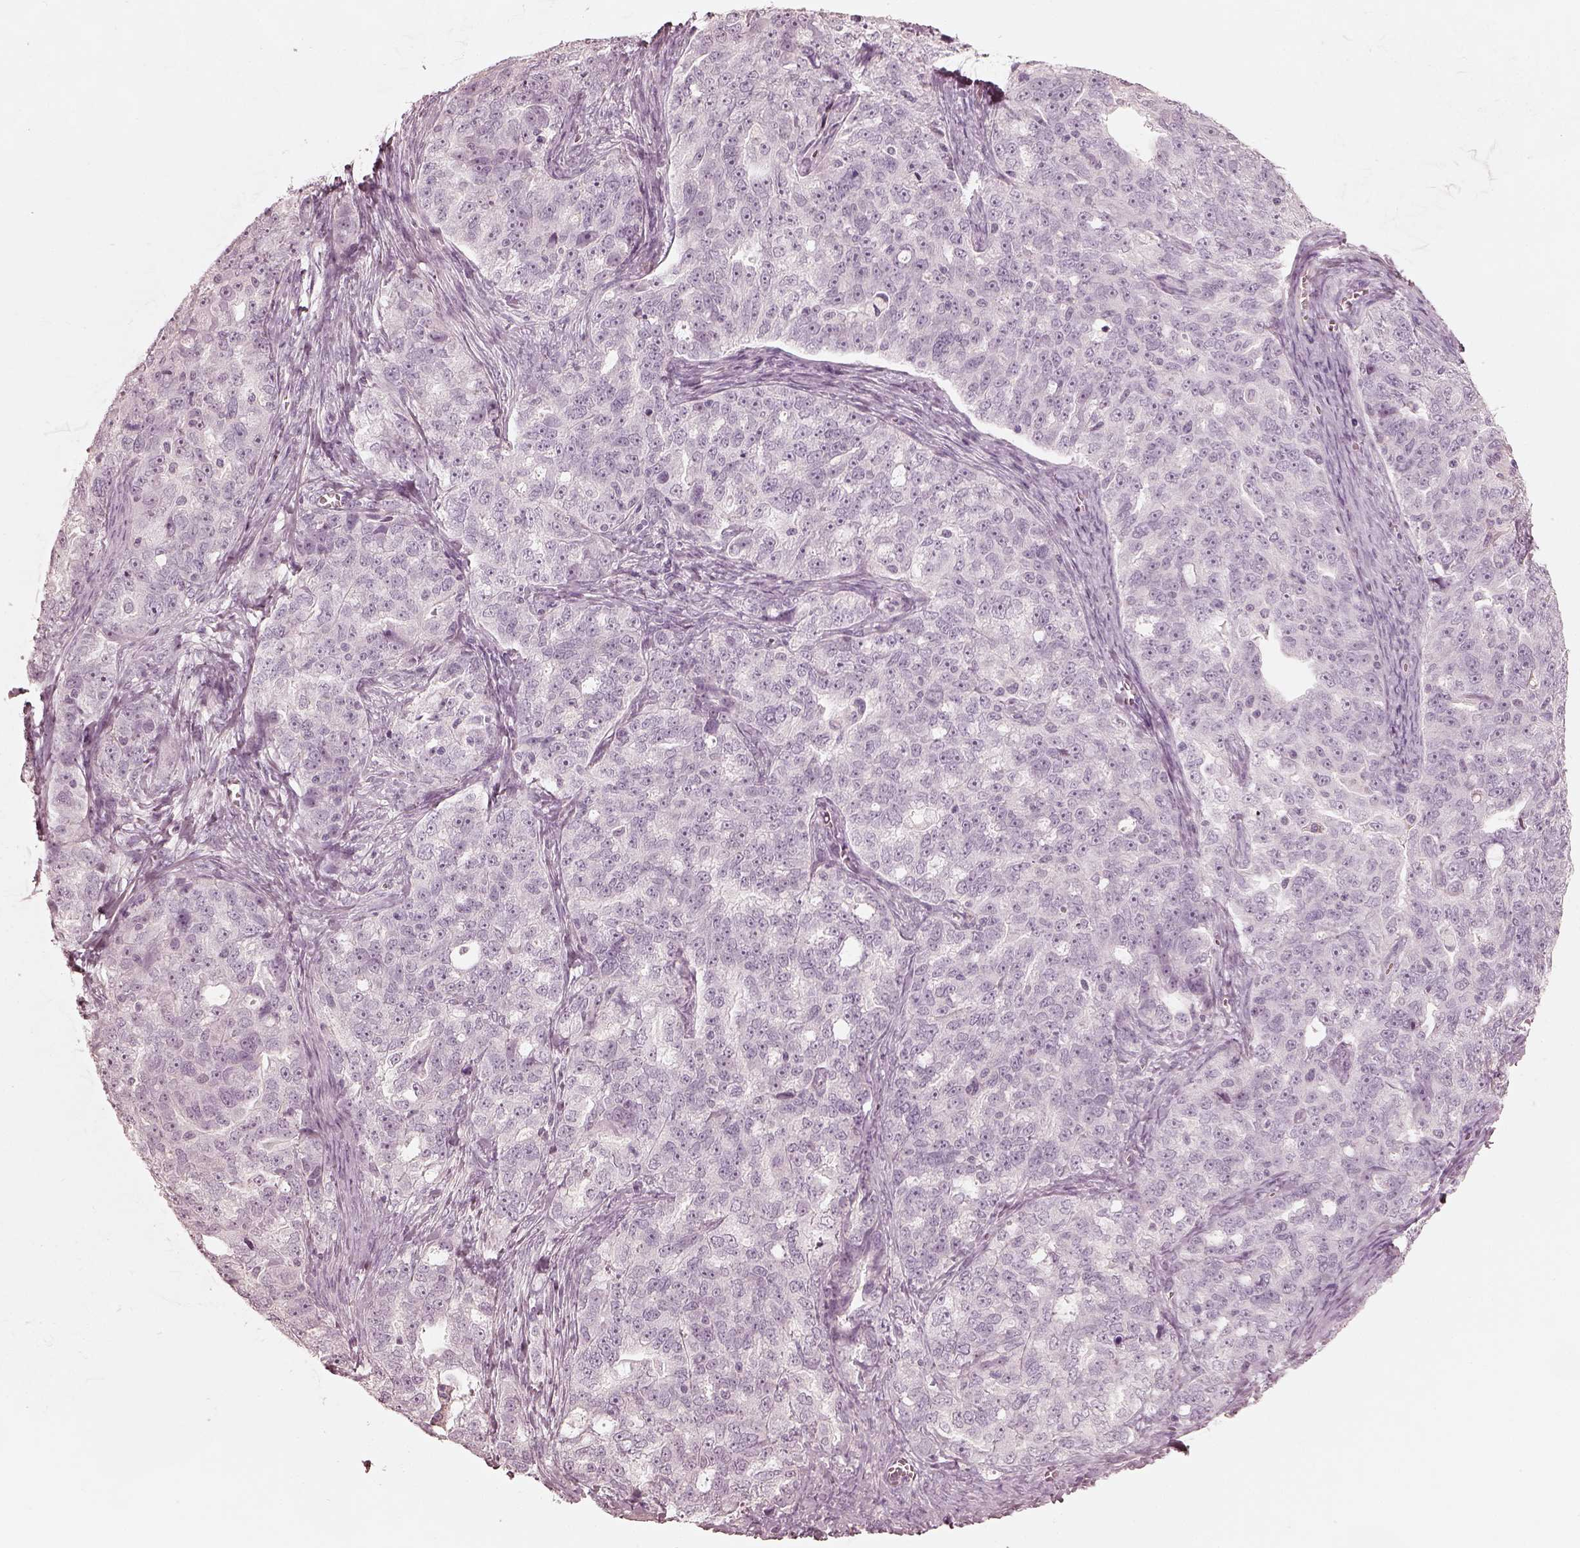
{"staining": {"intensity": "negative", "quantity": "none", "location": "none"}, "tissue": "ovarian cancer", "cell_type": "Tumor cells", "image_type": "cancer", "snomed": [{"axis": "morphology", "description": "Cystadenocarcinoma, serous, NOS"}, {"axis": "topography", "description": "Ovary"}], "caption": "IHC of ovarian cancer reveals no staining in tumor cells.", "gene": "ADRB3", "patient": {"sex": "female", "age": 51}}